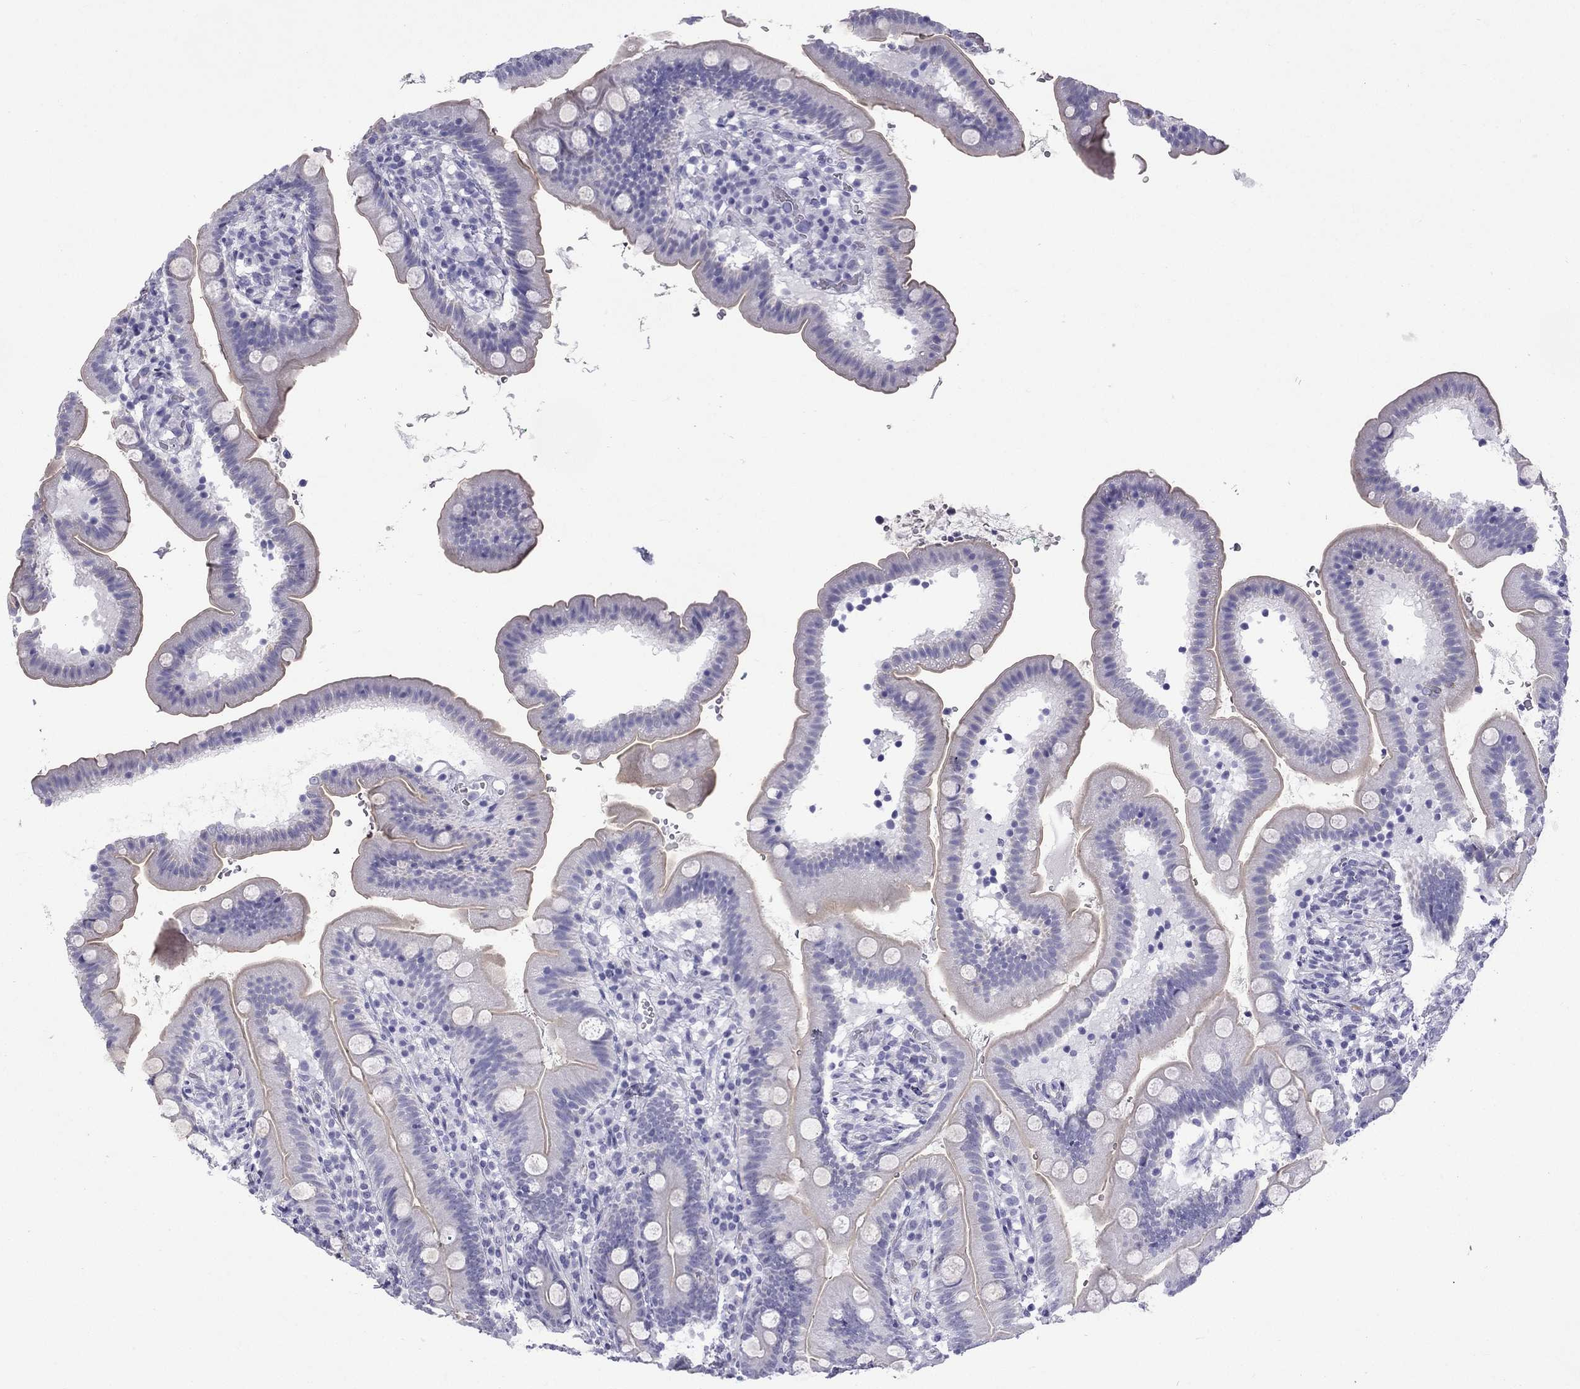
{"staining": {"intensity": "weak", "quantity": "<25%", "location": "cytoplasmic/membranous"}, "tissue": "duodenum", "cell_type": "Glandular cells", "image_type": "normal", "snomed": [{"axis": "morphology", "description": "Normal tissue, NOS"}, {"axis": "topography", "description": "Duodenum"}], "caption": "Immunohistochemical staining of unremarkable human duodenum reveals no significant positivity in glandular cells.", "gene": "GJA8", "patient": {"sex": "female", "age": 67}}